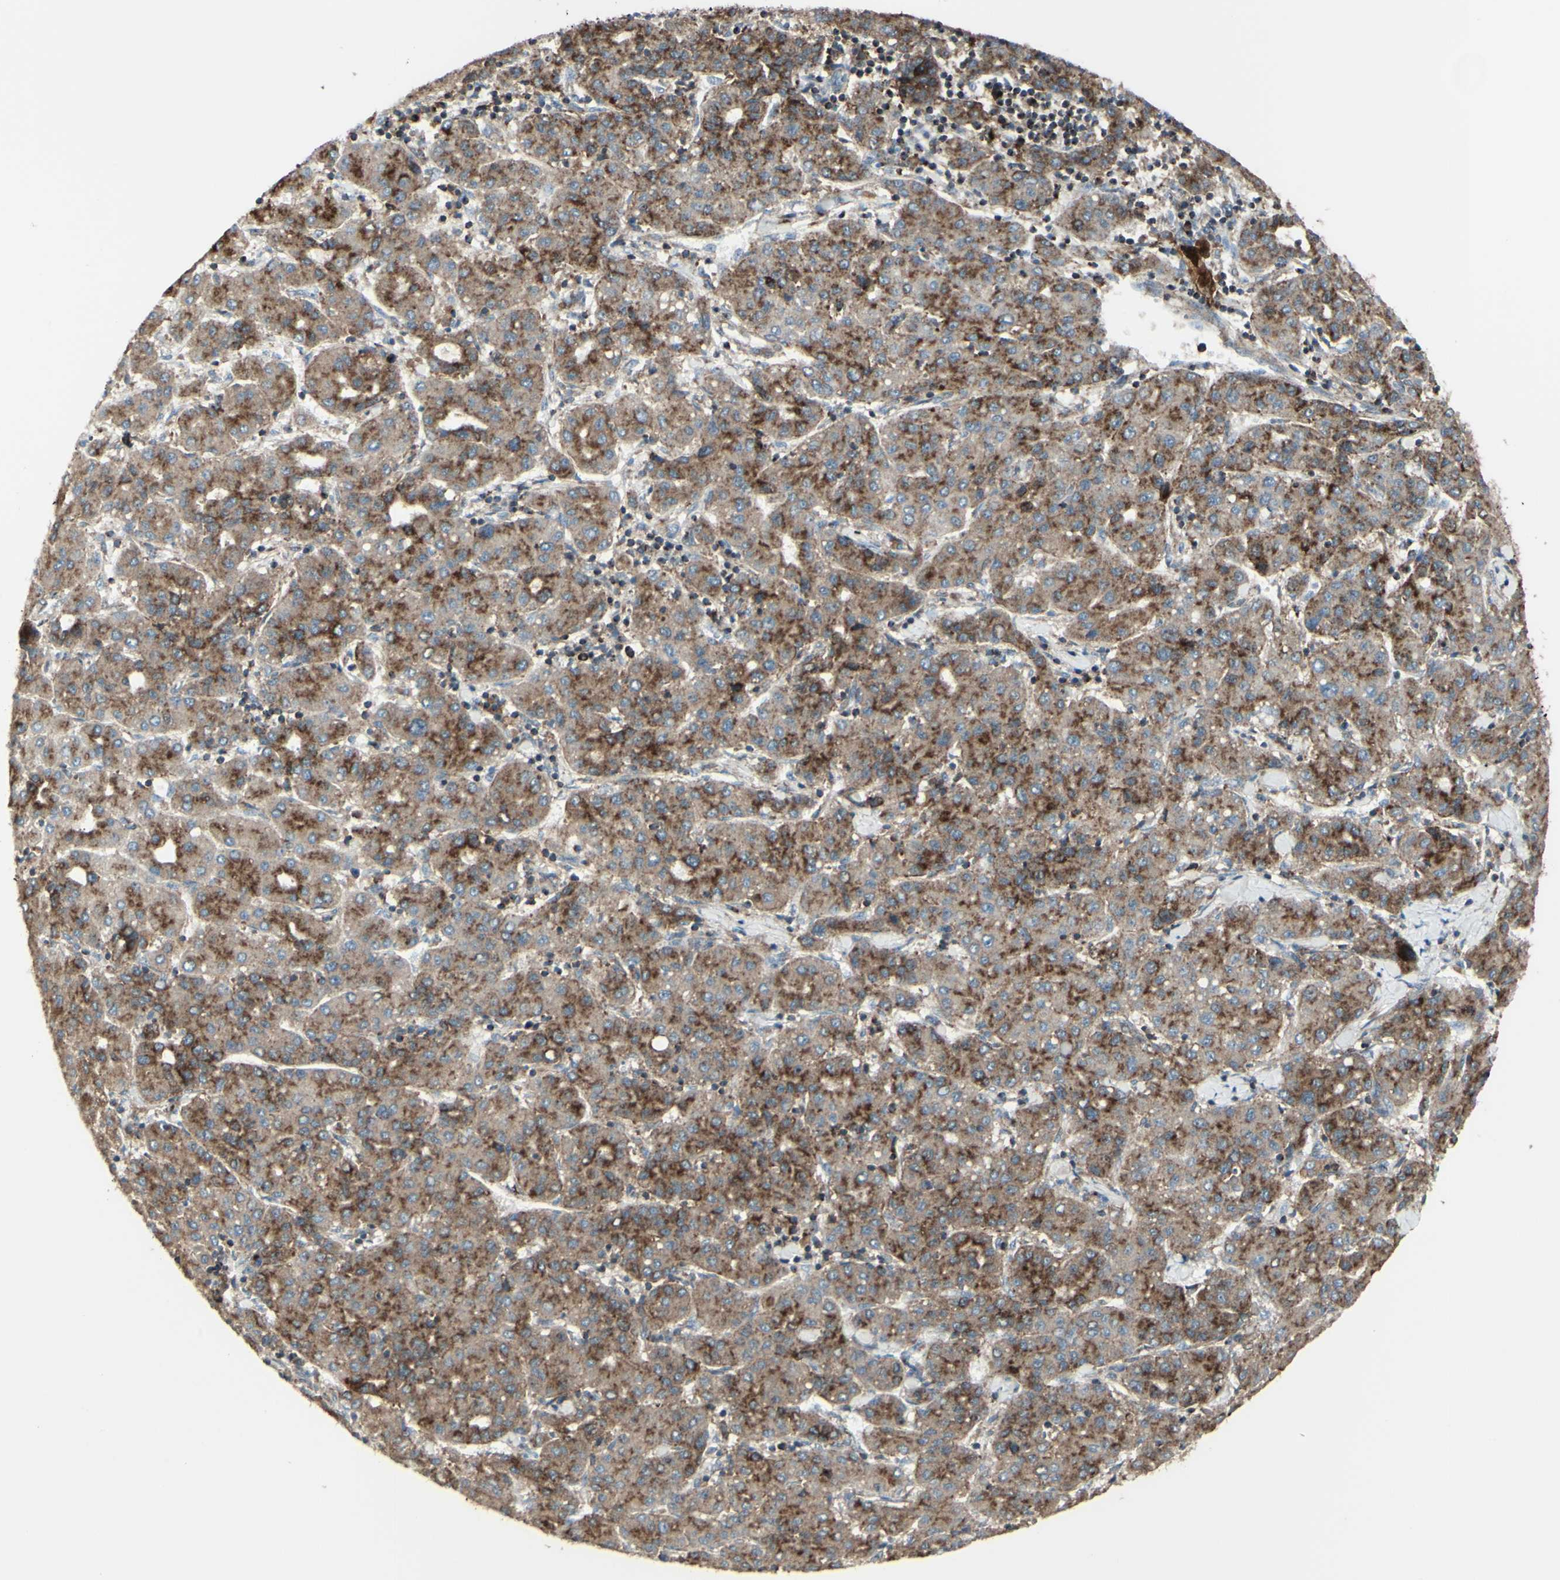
{"staining": {"intensity": "moderate", "quantity": ">75%", "location": "cytoplasmic/membranous"}, "tissue": "liver cancer", "cell_type": "Tumor cells", "image_type": "cancer", "snomed": [{"axis": "morphology", "description": "Carcinoma, Hepatocellular, NOS"}, {"axis": "topography", "description": "Liver"}], "caption": "The photomicrograph reveals immunohistochemical staining of hepatocellular carcinoma (liver). There is moderate cytoplasmic/membranous expression is identified in about >75% of tumor cells.", "gene": "NAPA", "patient": {"sex": "male", "age": 65}}